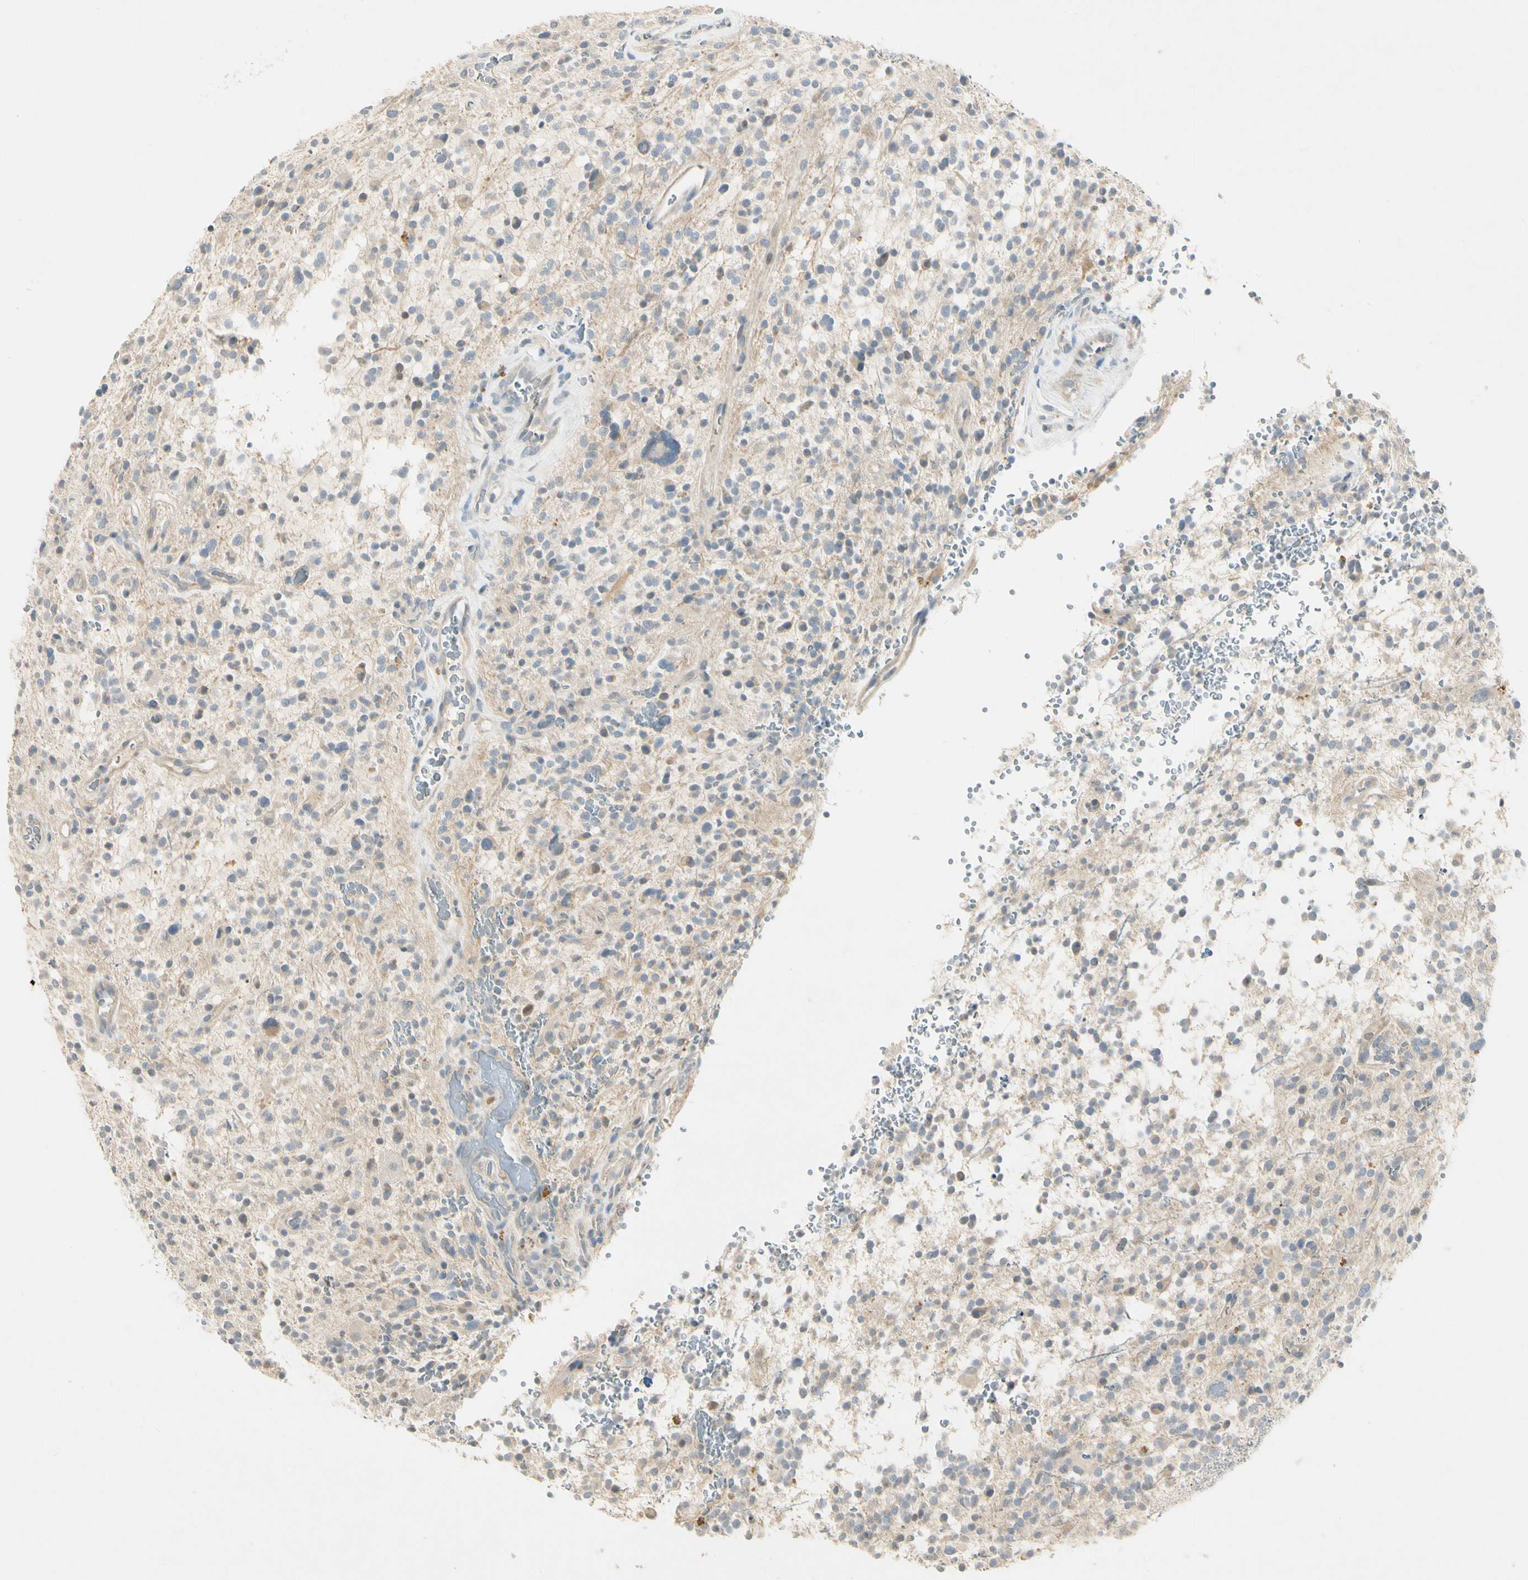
{"staining": {"intensity": "negative", "quantity": "none", "location": "none"}, "tissue": "glioma", "cell_type": "Tumor cells", "image_type": "cancer", "snomed": [{"axis": "morphology", "description": "Glioma, malignant, High grade"}, {"axis": "topography", "description": "Brain"}], "caption": "Malignant high-grade glioma stained for a protein using immunohistochemistry exhibits no expression tumor cells.", "gene": "PRSS21", "patient": {"sex": "male", "age": 48}}